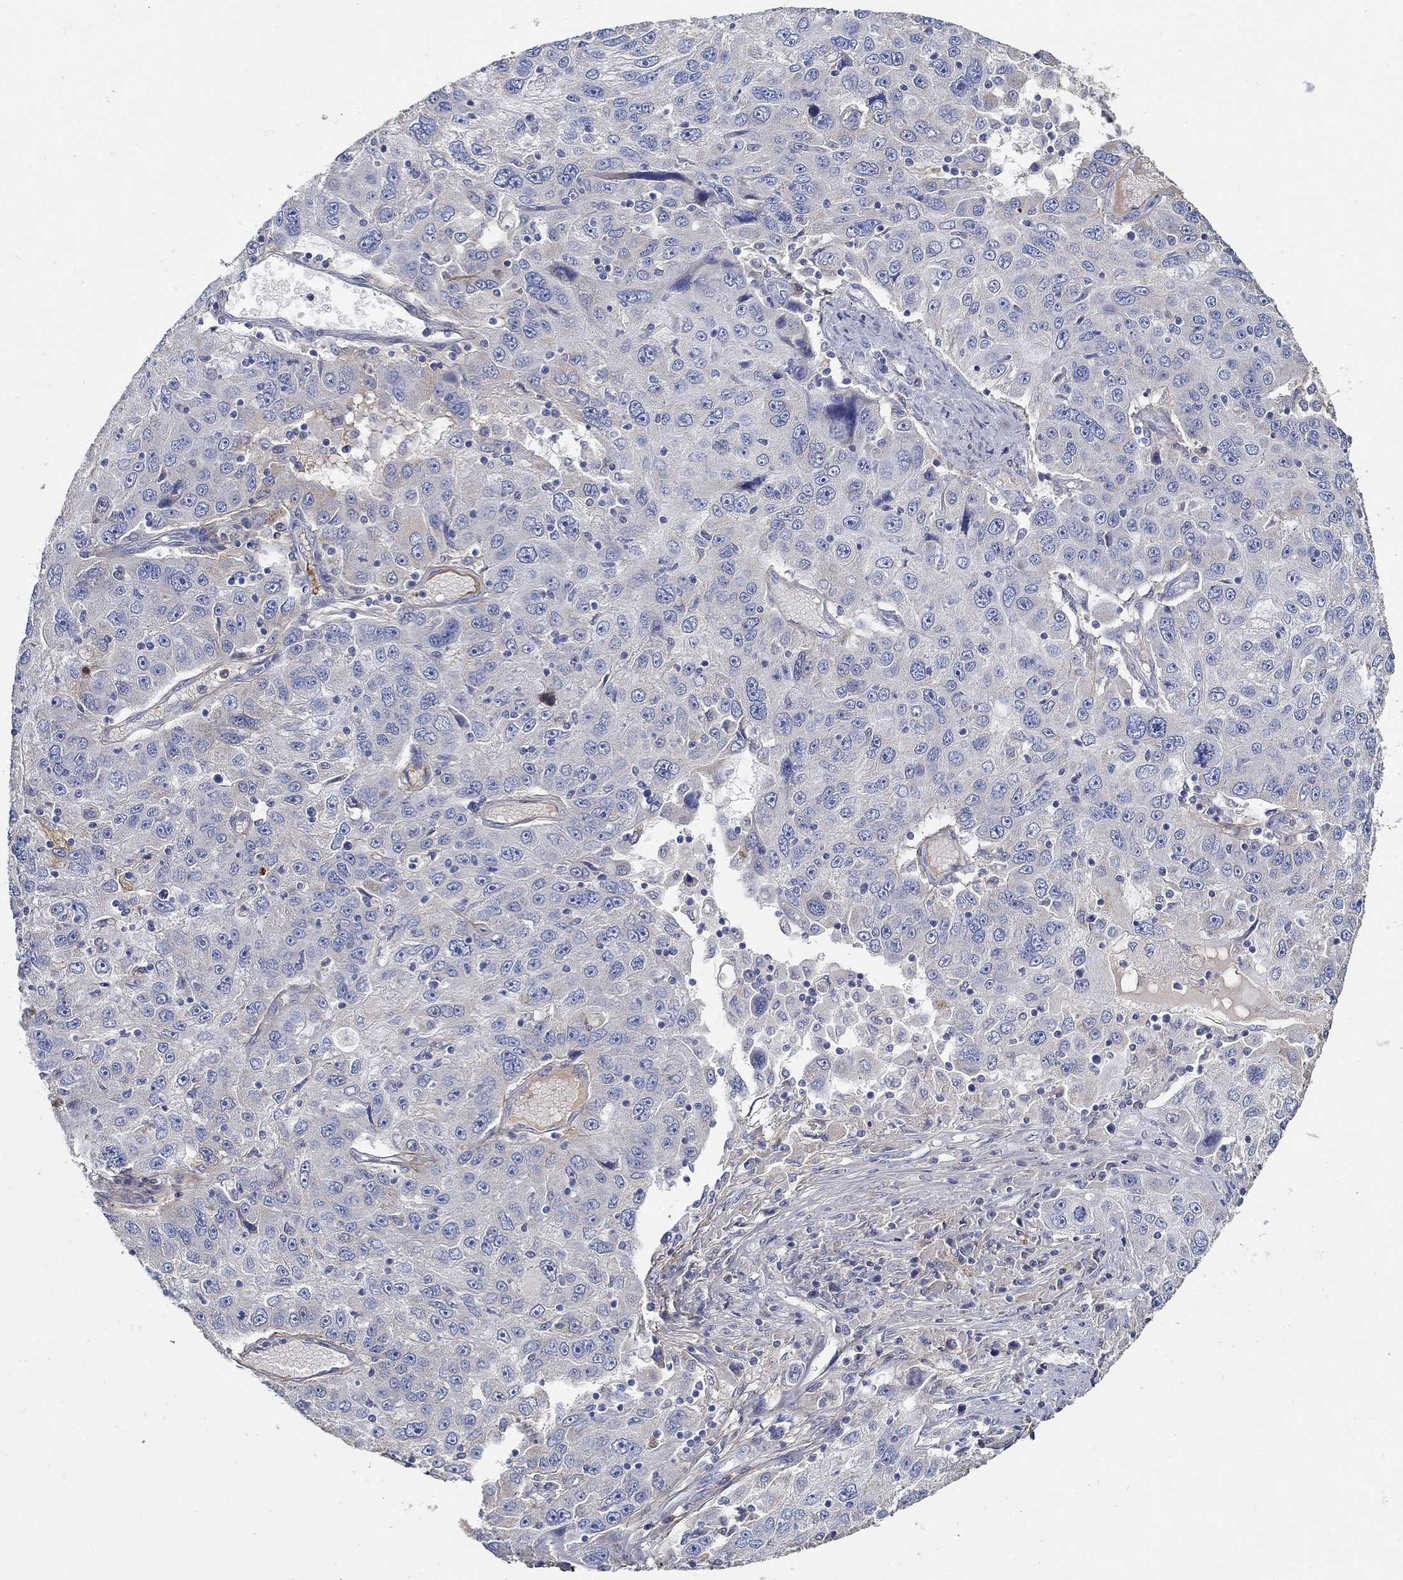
{"staining": {"intensity": "strong", "quantity": "<25%", "location": "cytoplasmic/membranous"}, "tissue": "stomach cancer", "cell_type": "Tumor cells", "image_type": "cancer", "snomed": [{"axis": "morphology", "description": "Adenocarcinoma, NOS"}, {"axis": "topography", "description": "Stomach"}], "caption": "Immunohistochemistry (IHC) micrograph of neoplastic tissue: human stomach adenocarcinoma stained using immunohistochemistry shows medium levels of strong protein expression localized specifically in the cytoplasmic/membranous of tumor cells, appearing as a cytoplasmic/membranous brown color.", "gene": "TGFBI", "patient": {"sex": "male", "age": 56}}